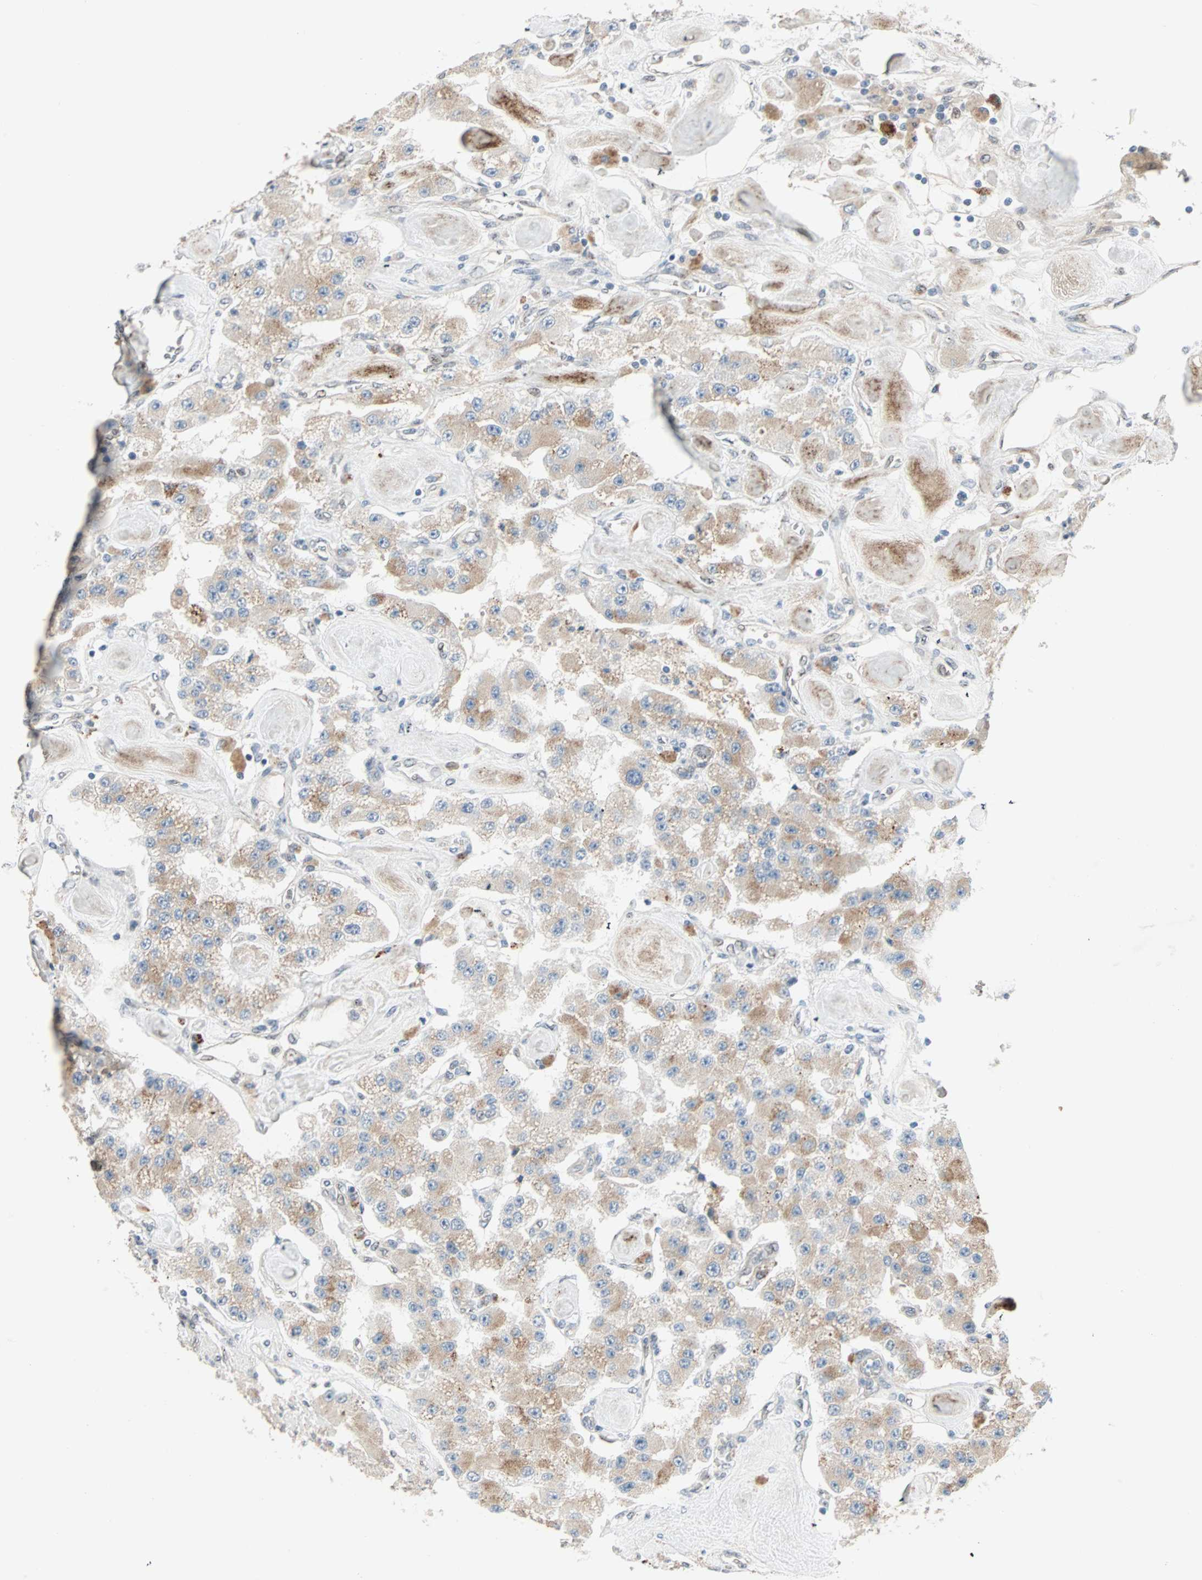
{"staining": {"intensity": "moderate", "quantity": ">75%", "location": "cytoplasmic/membranous"}, "tissue": "carcinoid", "cell_type": "Tumor cells", "image_type": "cancer", "snomed": [{"axis": "morphology", "description": "Carcinoid, malignant, NOS"}, {"axis": "topography", "description": "Pancreas"}], "caption": "This micrograph reveals carcinoid stained with immunohistochemistry (IHC) to label a protein in brown. The cytoplasmic/membranous of tumor cells show moderate positivity for the protein. Nuclei are counter-stained blue.", "gene": "CAND2", "patient": {"sex": "male", "age": 41}}